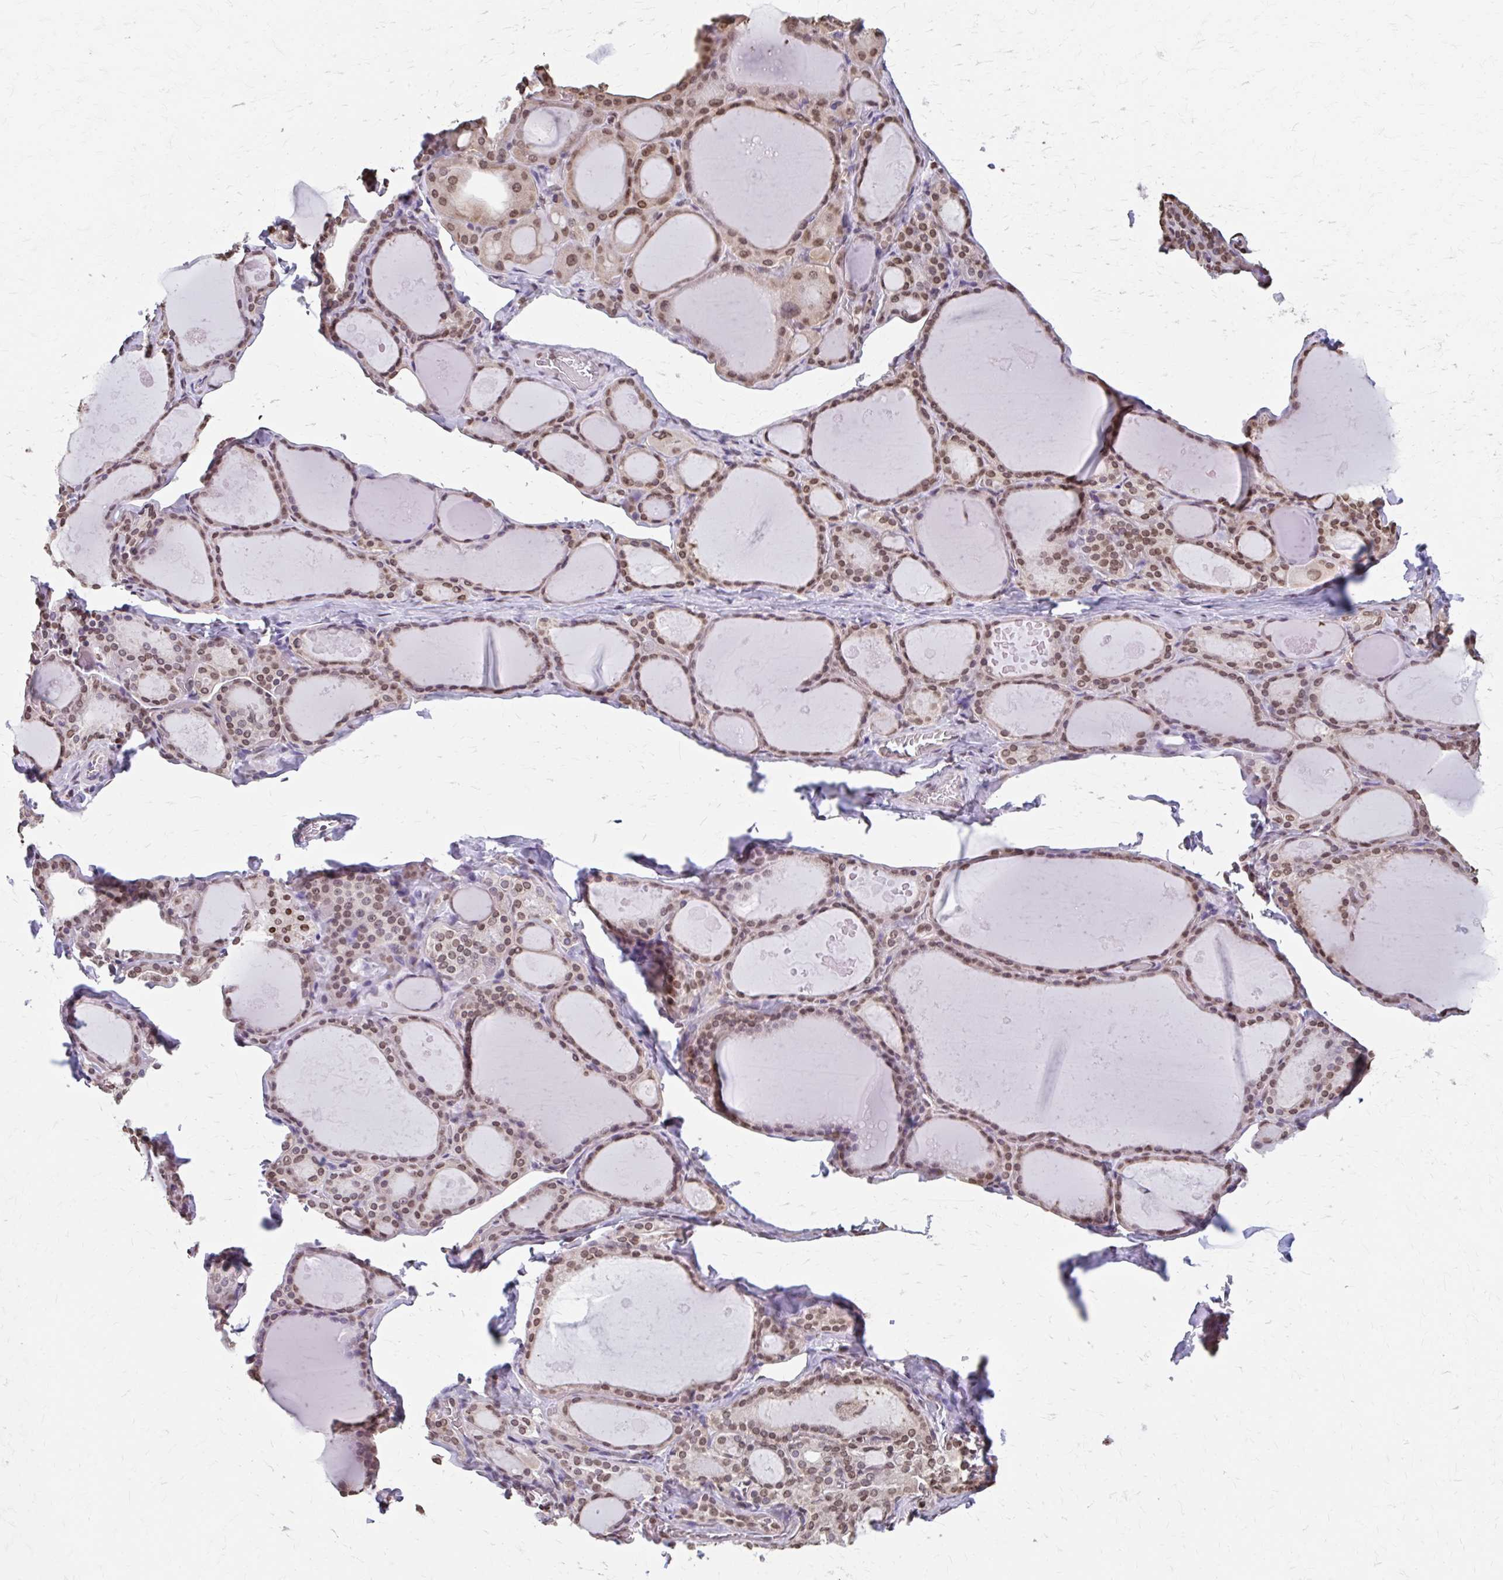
{"staining": {"intensity": "moderate", "quantity": ">75%", "location": "nuclear"}, "tissue": "thyroid gland", "cell_type": "Glandular cells", "image_type": "normal", "snomed": [{"axis": "morphology", "description": "Normal tissue, NOS"}, {"axis": "topography", "description": "Thyroid gland"}], "caption": "A medium amount of moderate nuclear expression is seen in about >75% of glandular cells in normal thyroid gland.", "gene": "ORC3", "patient": {"sex": "male", "age": 56}}